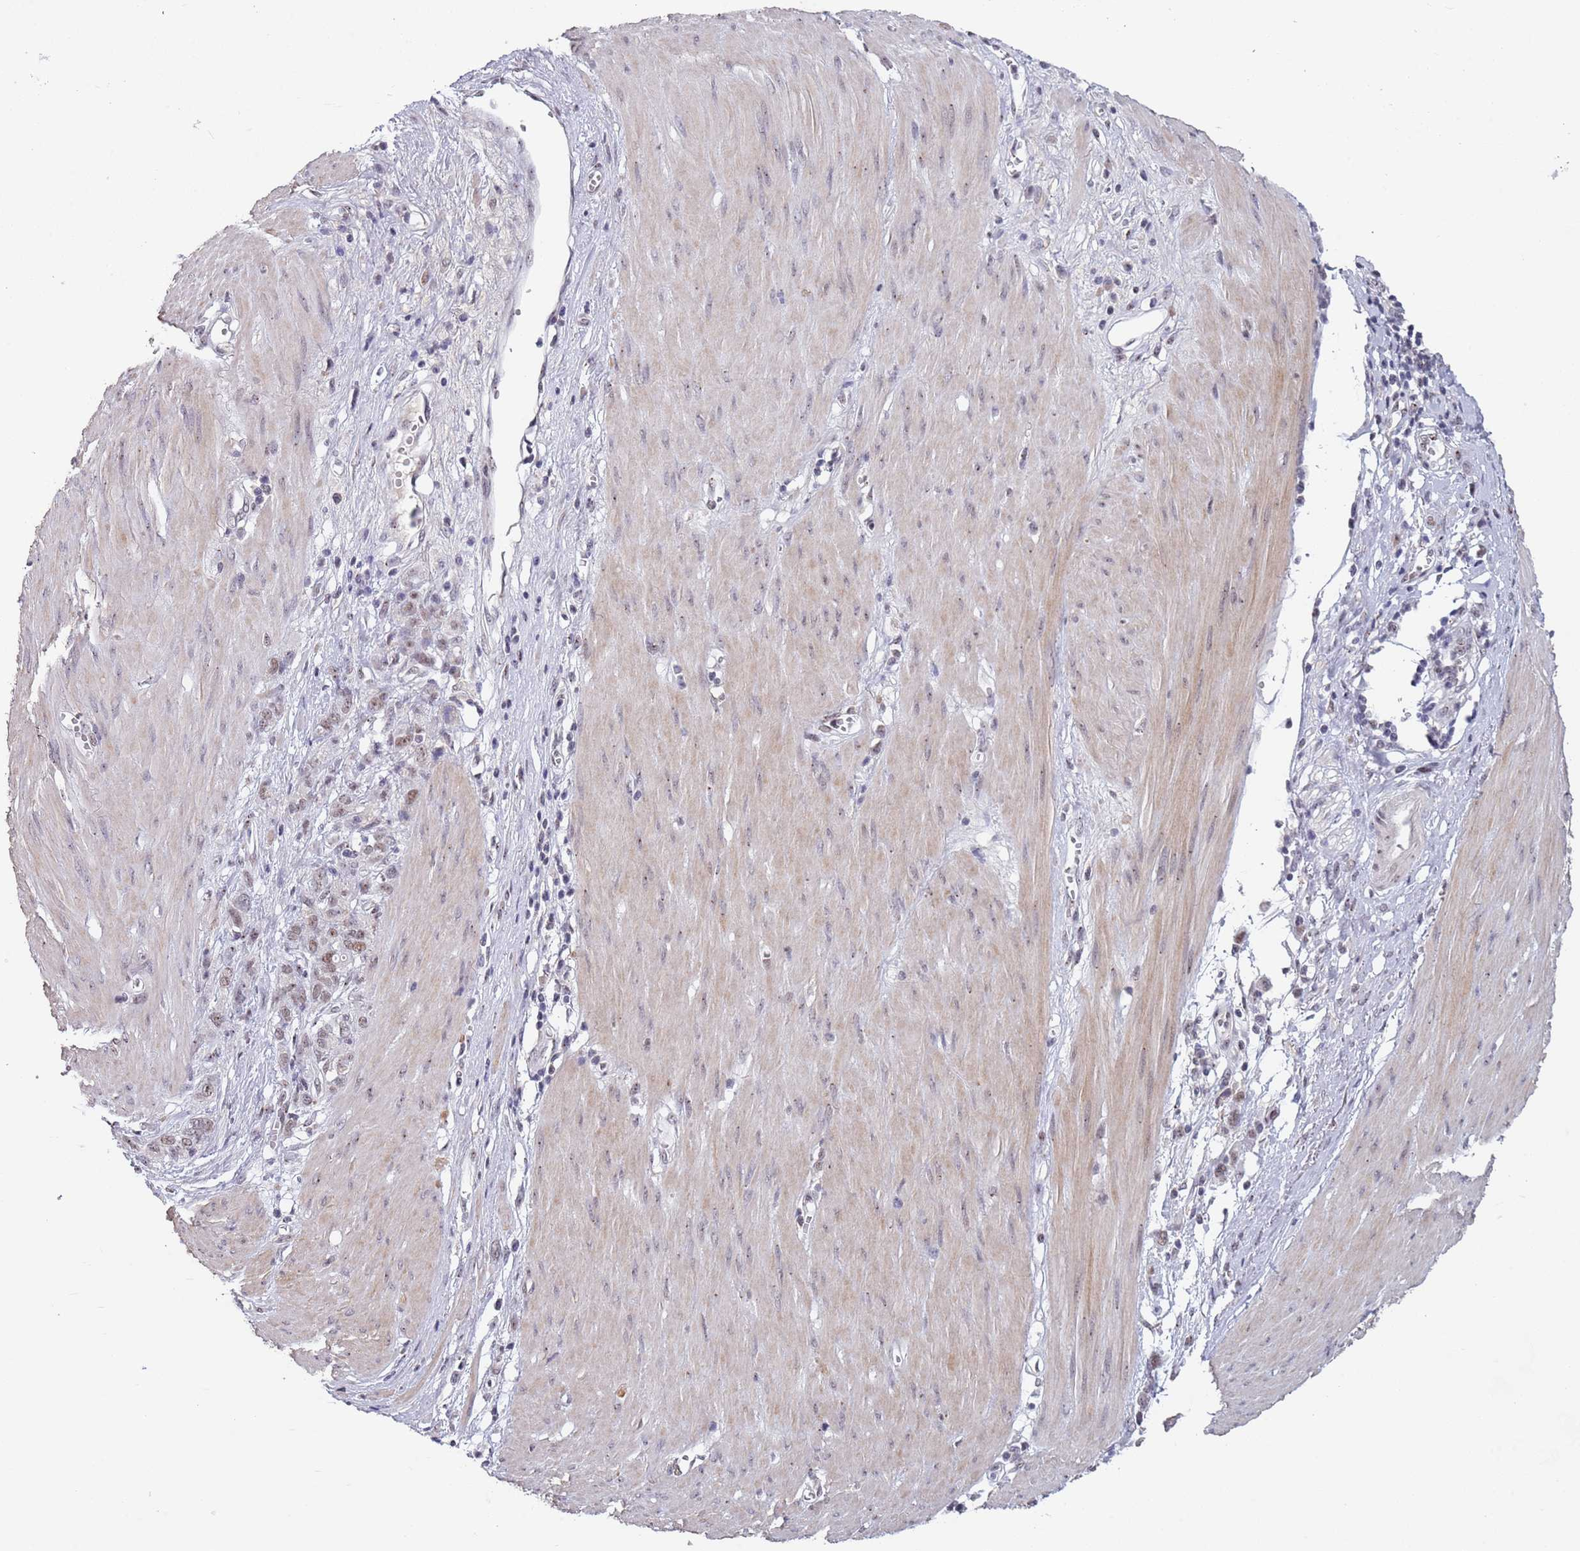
{"staining": {"intensity": "weak", "quantity": "25%-75%", "location": "nuclear"}, "tissue": "stomach cancer", "cell_type": "Tumor cells", "image_type": "cancer", "snomed": [{"axis": "morphology", "description": "Adenocarcinoma, NOS"}, {"axis": "topography", "description": "Stomach"}], "caption": "A micrograph of stomach cancer (adenocarcinoma) stained for a protein displays weak nuclear brown staining in tumor cells.", "gene": "CIZ1", "patient": {"sex": "female", "age": 76}}